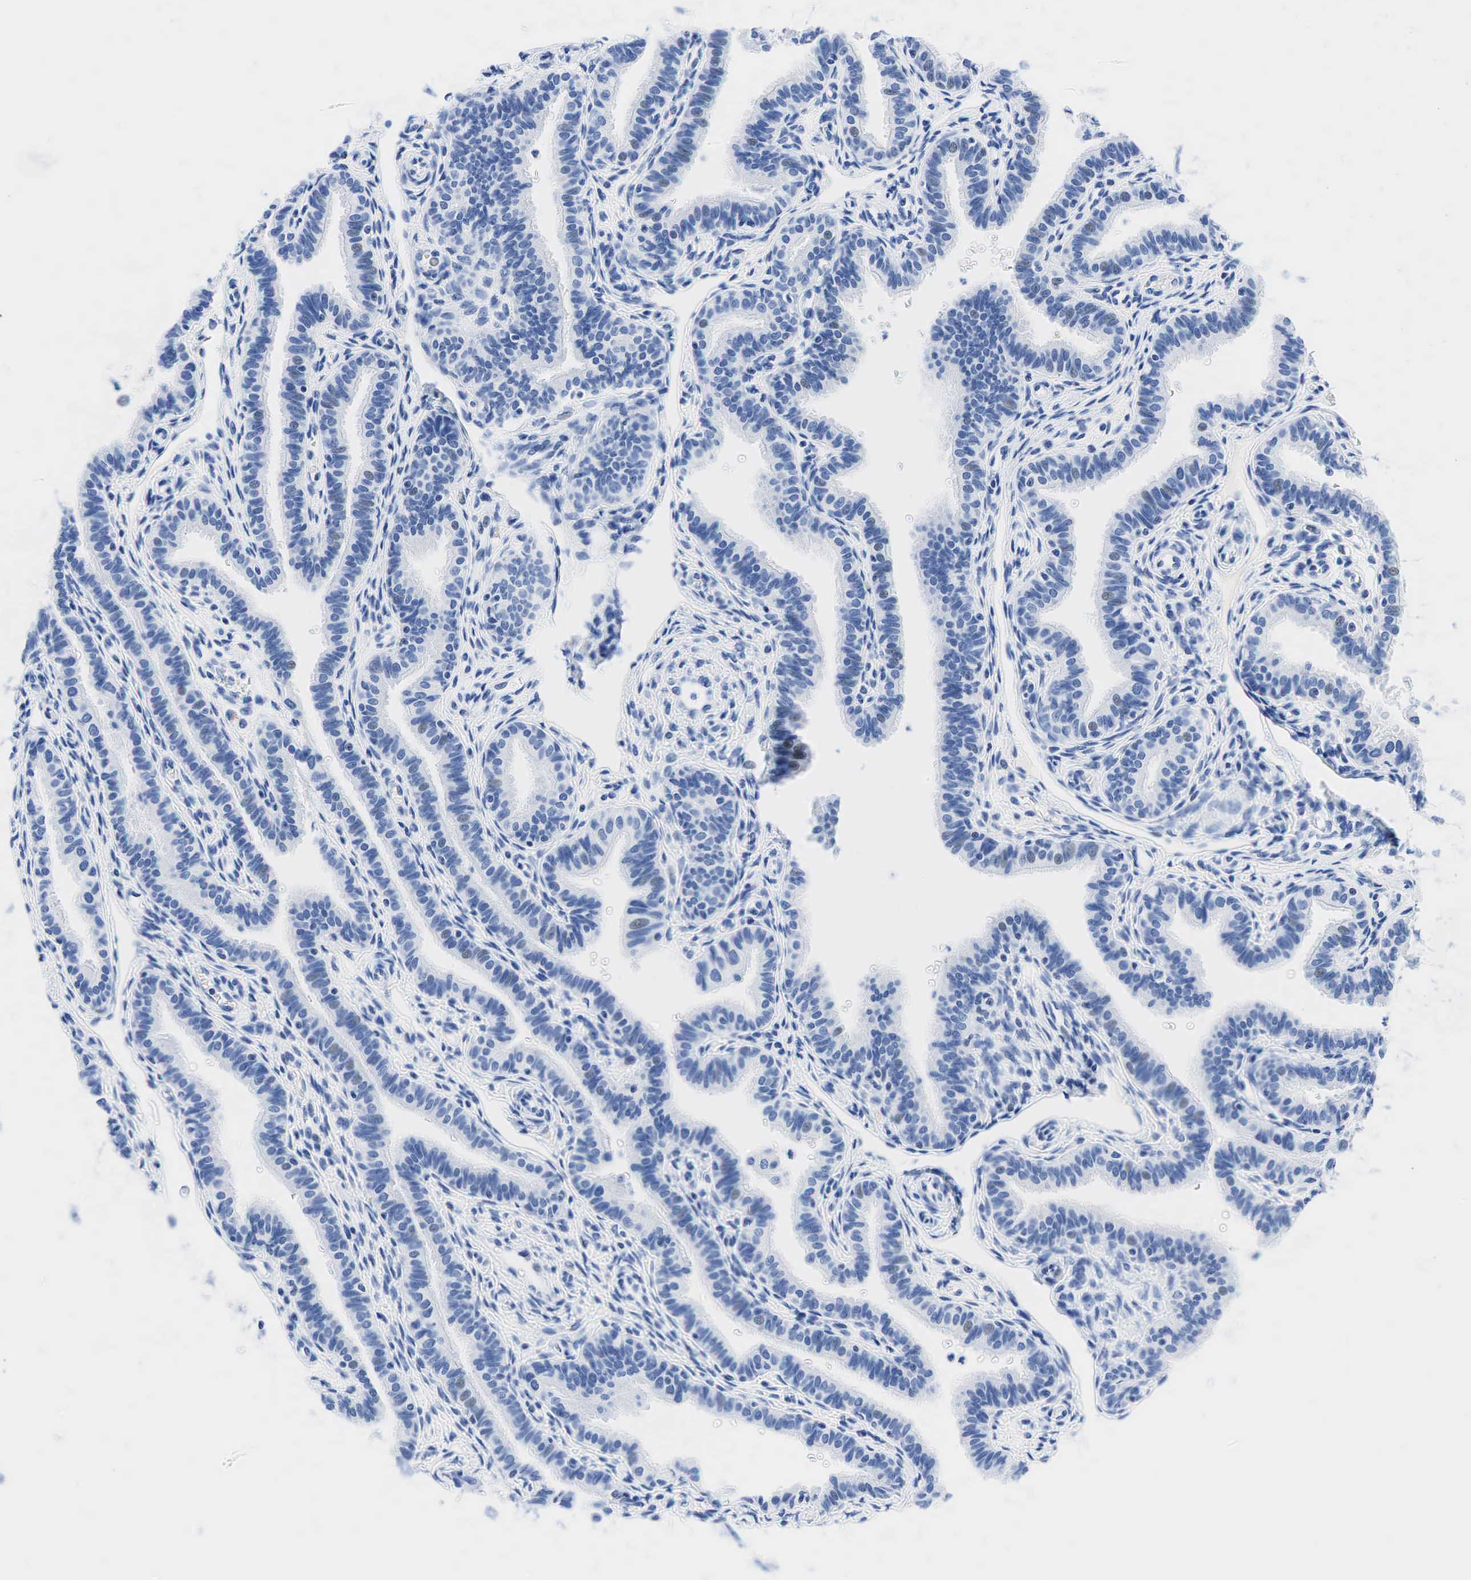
{"staining": {"intensity": "negative", "quantity": "none", "location": "none"}, "tissue": "fallopian tube", "cell_type": "Glandular cells", "image_type": "normal", "snomed": [{"axis": "morphology", "description": "Normal tissue, NOS"}, {"axis": "topography", "description": "Fallopian tube"}], "caption": "Immunohistochemistry (IHC) photomicrograph of unremarkable fallopian tube: human fallopian tube stained with DAB shows no significant protein positivity in glandular cells.", "gene": "INHA", "patient": {"sex": "female", "age": 32}}